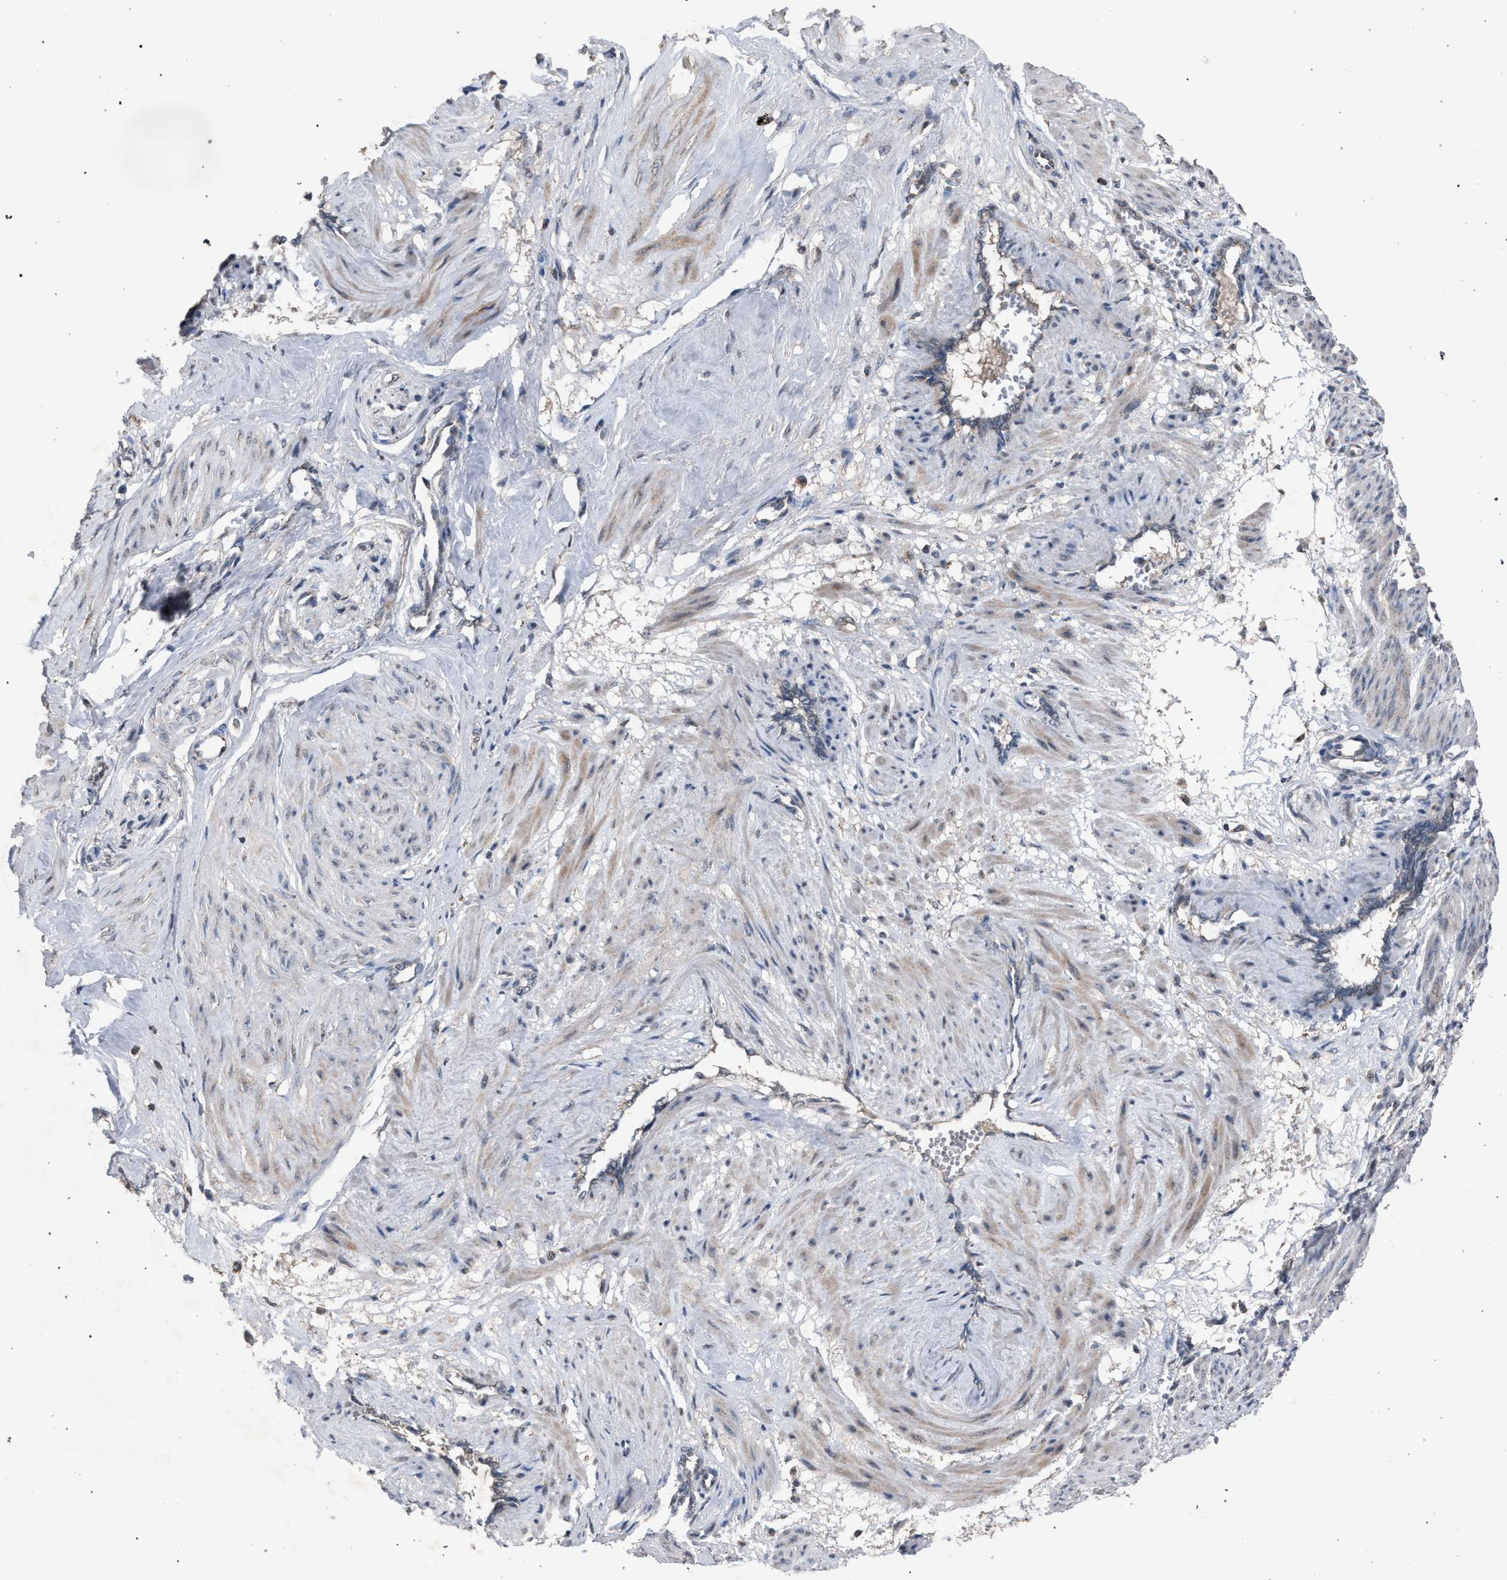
{"staining": {"intensity": "moderate", "quantity": ">75%", "location": "cytoplasmic/membranous"}, "tissue": "smooth muscle", "cell_type": "Smooth muscle cells", "image_type": "normal", "snomed": [{"axis": "morphology", "description": "Normal tissue, NOS"}, {"axis": "topography", "description": "Endometrium"}], "caption": "Protein expression analysis of benign human smooth muscle reveals moderate cytoplasmic/membranous positivity in approximately >75% of smooth muscle cells. The protein of interest is stained brown, and the nuclei are stained in blue (DAB IHC with brightfield microscopy, high magnification).", "gene": "HSD17B4", "patient": {"sex": "female", "age": 33}}